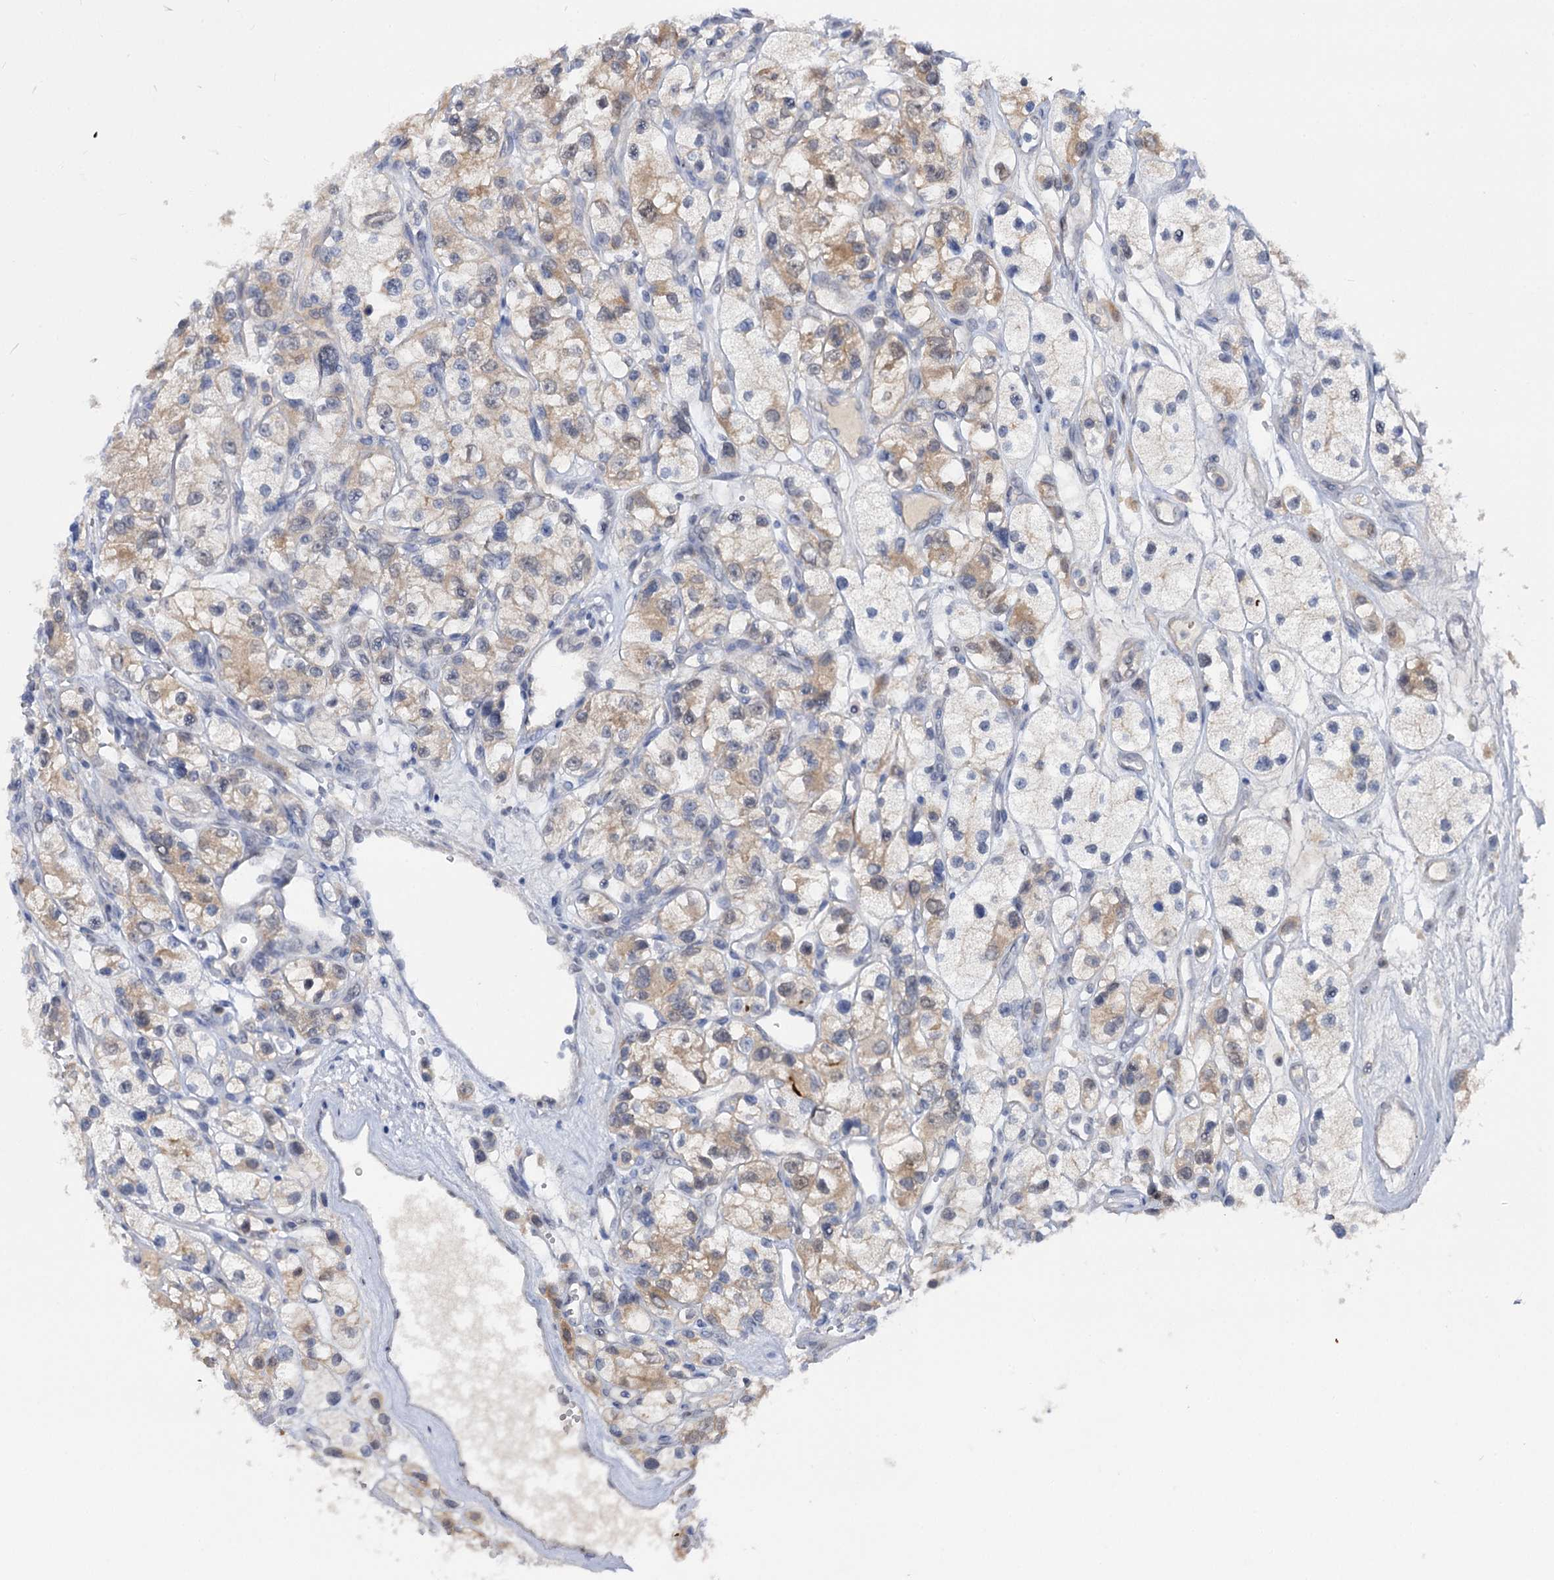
{"staining": {"intensity": "weak", "quantity": "25%-75%", "location": "cytoplasmic/membranous"}, "tissue": "renal cancer", "cell_type": "Tumor cells", "image_type": "cancer", "snomed": [{"axis": "morphology", "description": "Adenocarcinoma, NOS"}, {"axis": "topography", "description": "Kidney"}], "caption": "An image of renal adenocarcinoma stained for a protein shows weak cytoplasmic/membranous brown staining in tumor cells.", "gene": "NEK10", "patient": {"sex": "female", "age": 57}}